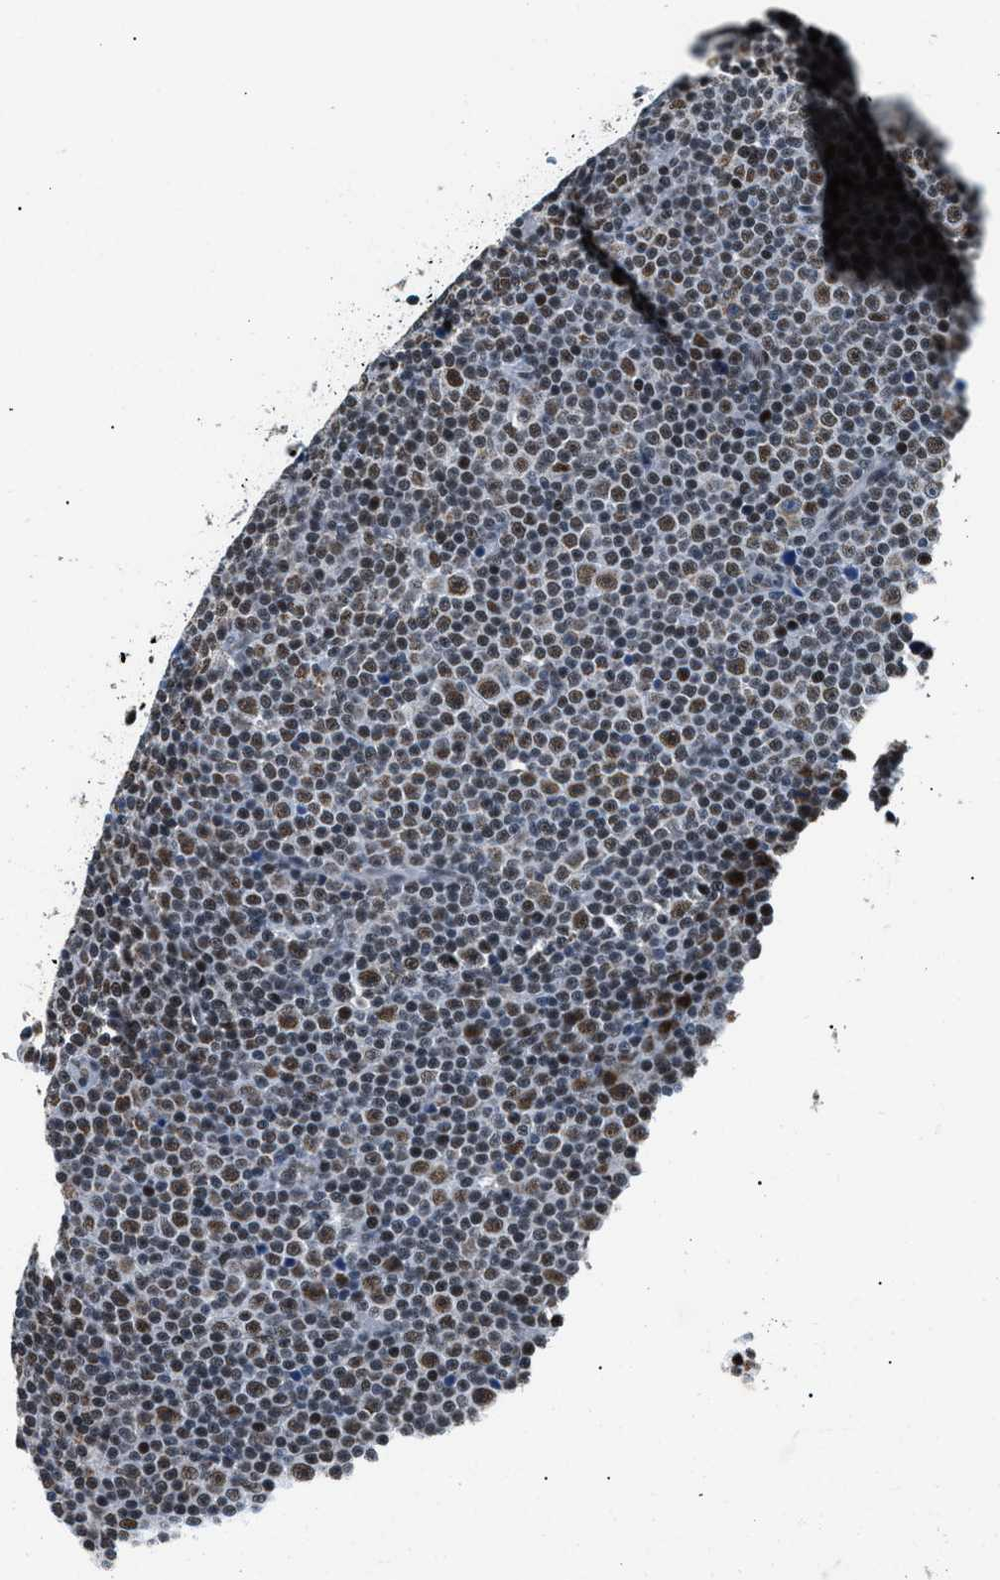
{"staining": {"intensity": "moderate", "quantity": "25%-75%", "location": "nuclear"}, "tissue": "lymphoma", "cell_type": "Tumor cells", "image_type": "cancer", "snomed": [{"axis": "morphology", "description": "Malignant lymphoma, non-Hodgkin's type, Low grade"}, {"axis": "topography", "description": "Lymph node"}], "caption": "DAB (3,3'-diaminobenzidine) immunohistochemical staining of human malignant lymphoma, non-Hodgkin's type (low-grade) displays moderate nuclear protein staining in approximately 25%-75% of tumor cells.", "gene": "KDM3B", "patient": {"sex": "female", "age": 67}}